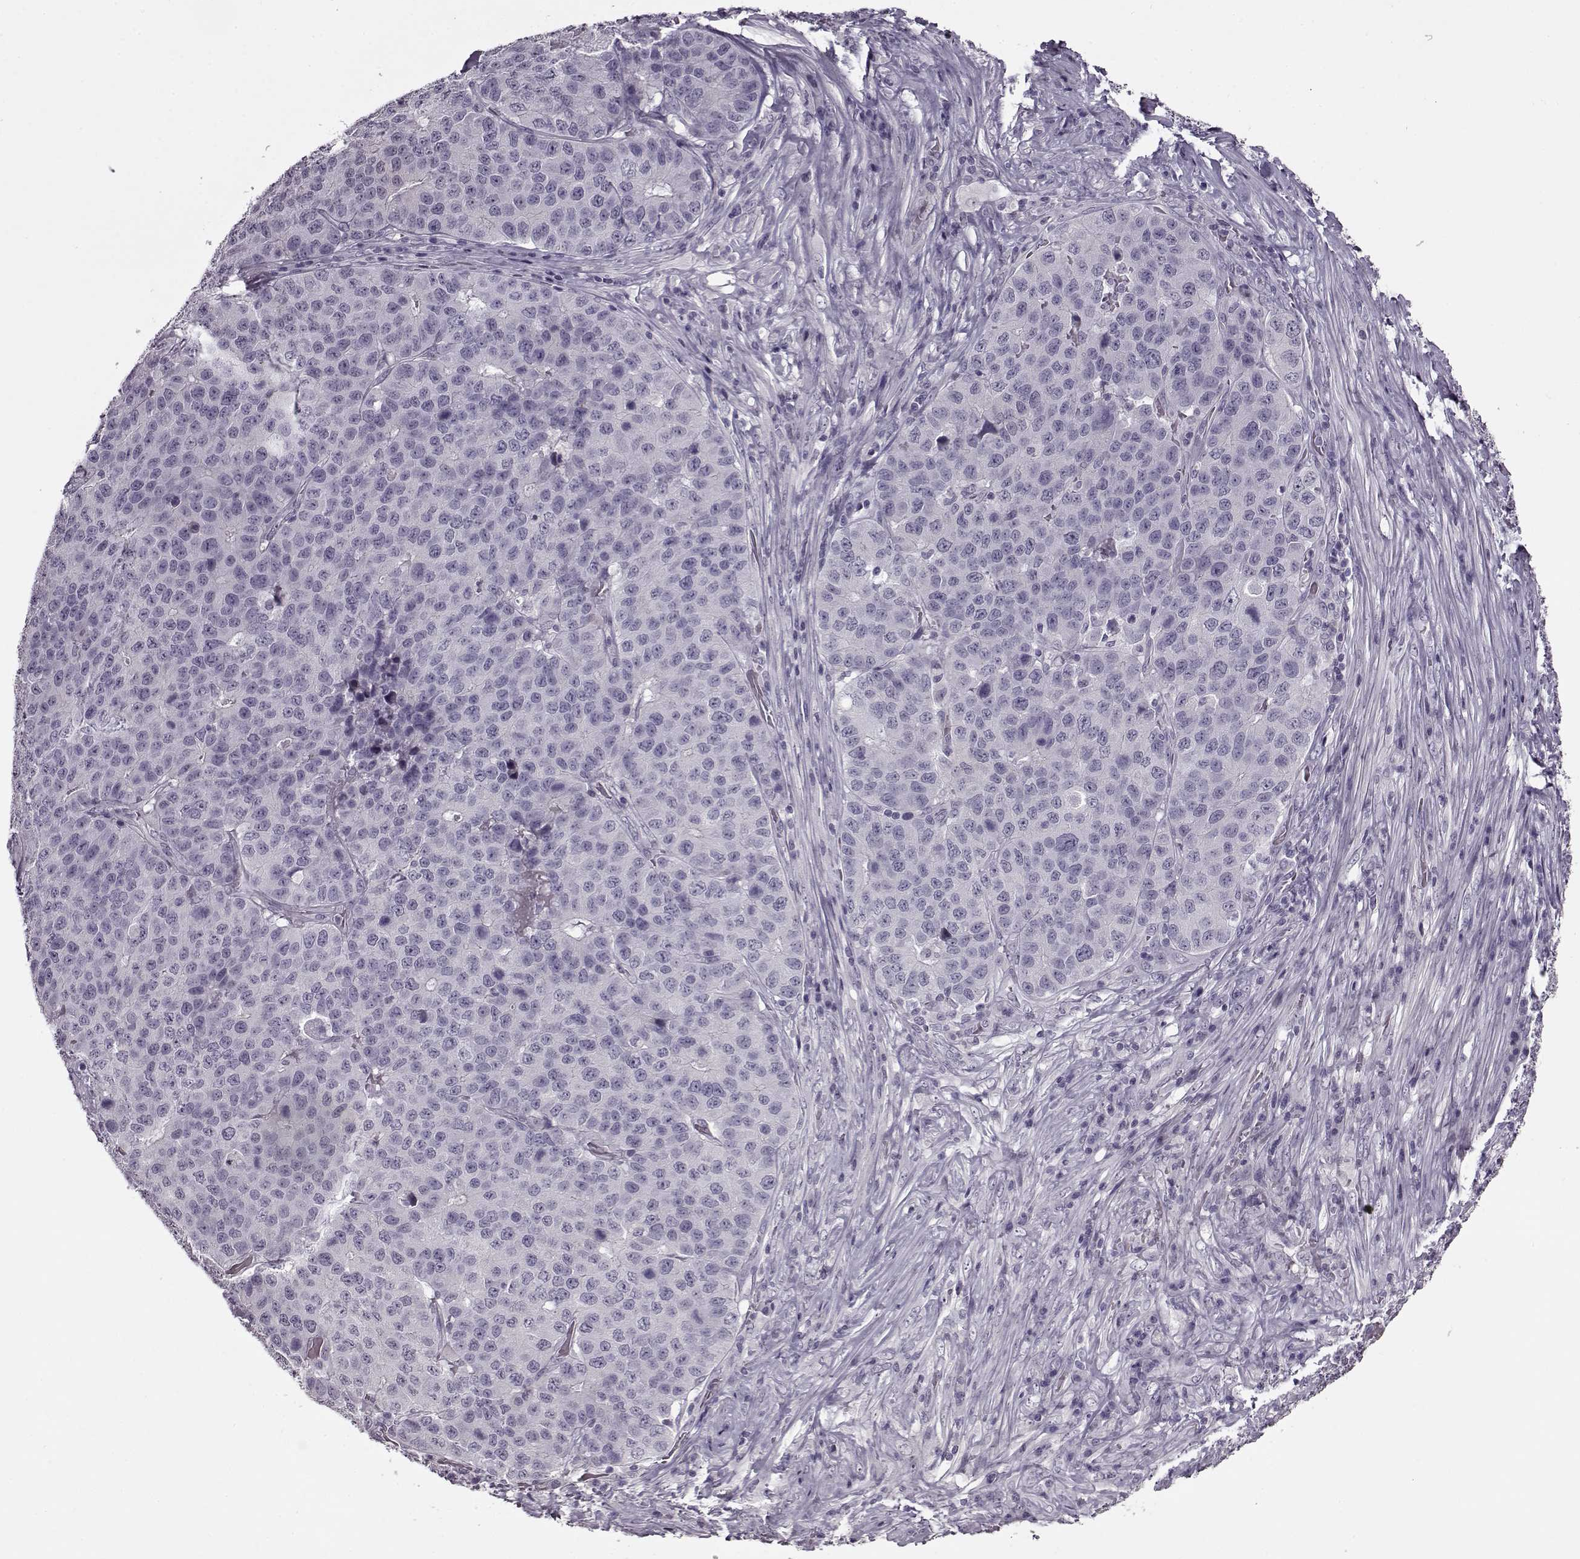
{"staining": {"intensity": "negative", "quantity": "none", "location": "none"}, "tissue": "stomach cancer", "cell_type": "Tumor cells", "image_type": "cancer", "snomed": [{"axis": "morphology", "description": "Adenocarcinoma, NOS"}, {"axis": "topography", "description": "Stomach"}], "caption": "Tumor cells show no significant staining in stomach cancer. (Stains: DAB immunohistochemistry (IHC) with hematoxylin counter stain, Microscopy: brightfield microscopy at high magnification).", "gene": "FSHB", "patient": {"sex": "male", "age": 71}}